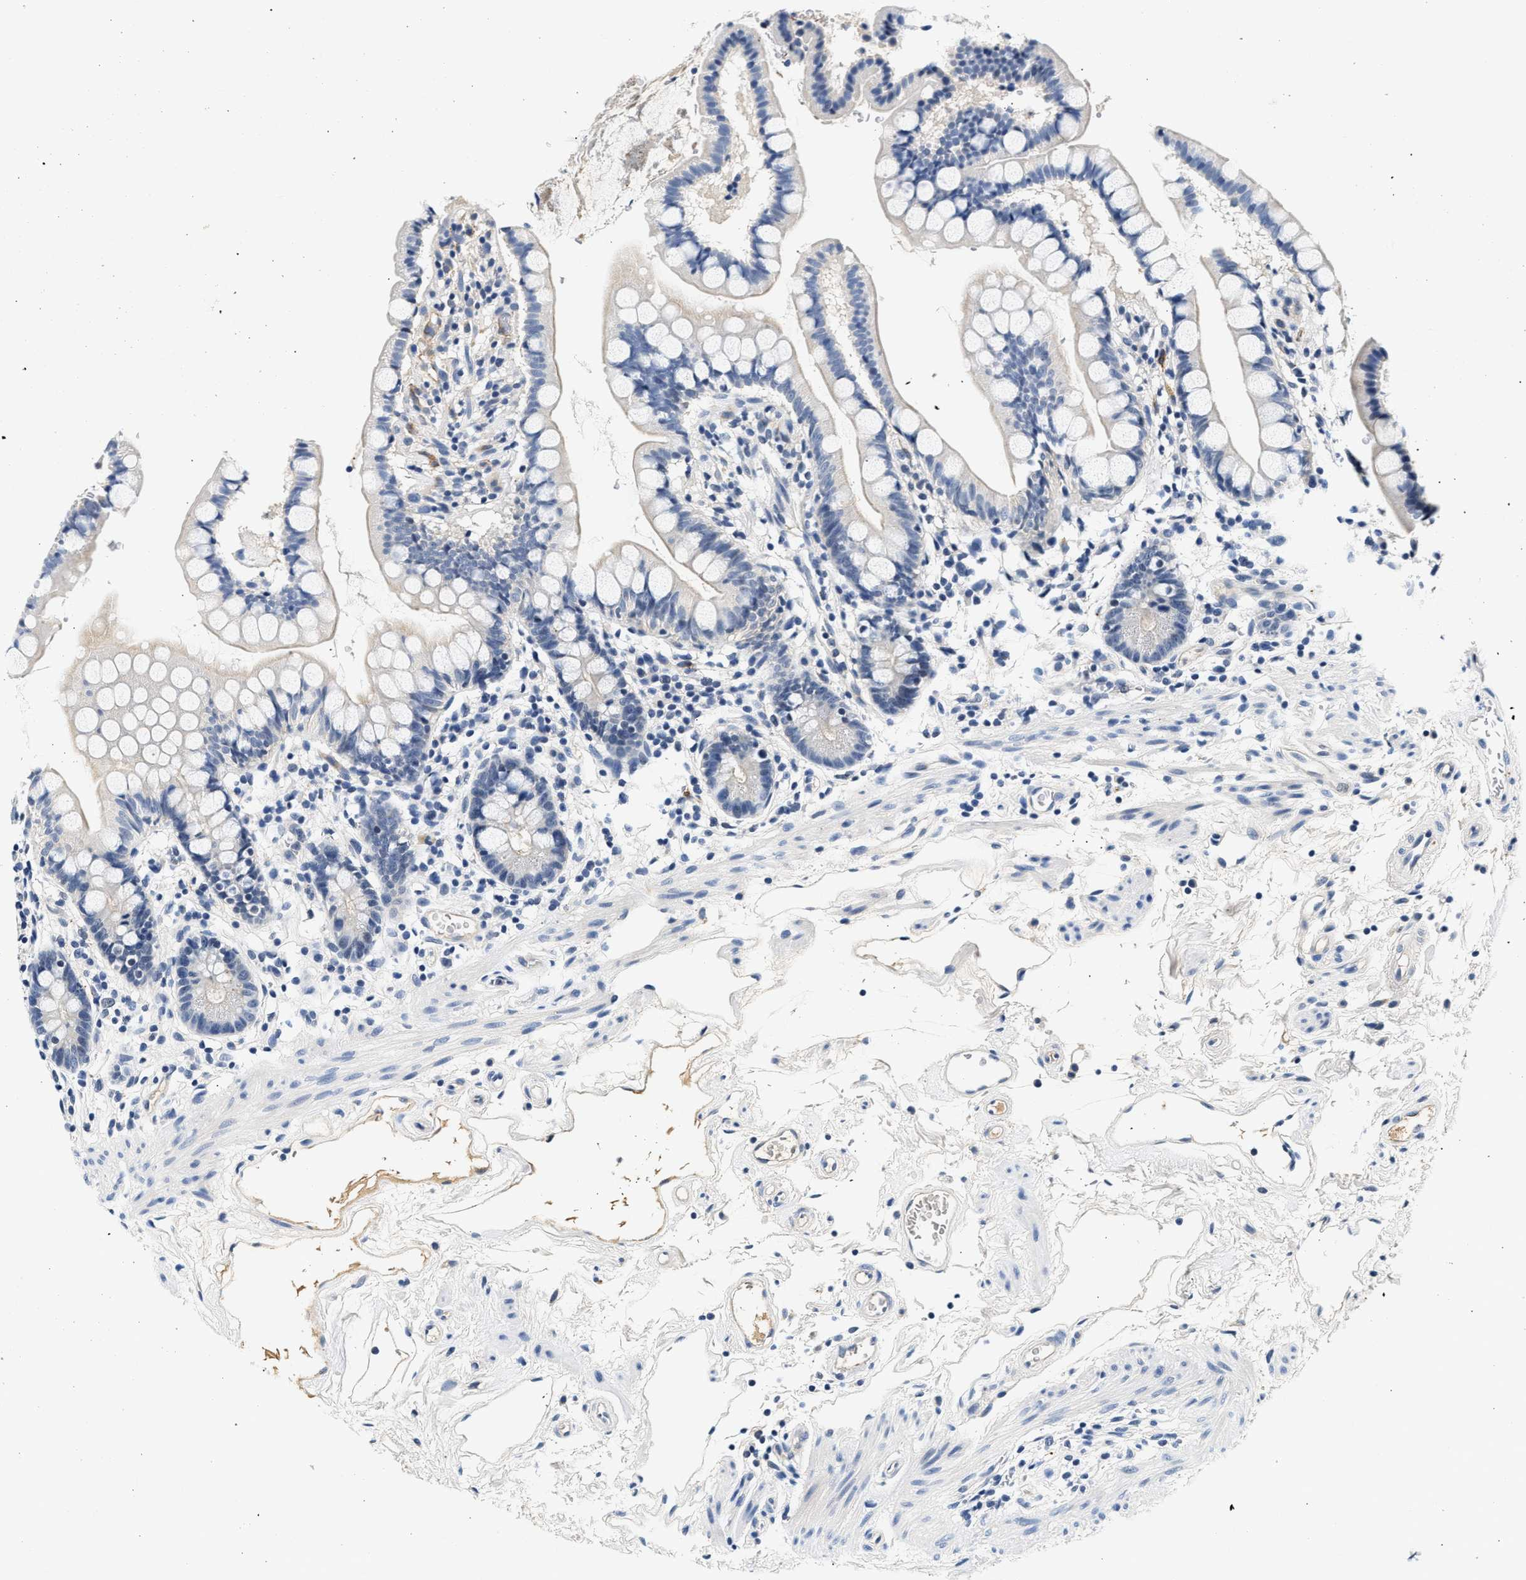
{"staining": {"intensity": "negative", "quantity": "none", "location": "none"}, "tissue": "small intestine", "cell_type": "Glandular cells", "image_type": "normal", "snomed": [{"axis": "morphology", "description": "Normal tissue, NOS"}, {"axis": "topography", "description": "Small intestine"}], "caption": "Immunohistochemistry photomicrograph of benign small intestine: small intestine stained with DAB demonstrates no significant protein positivity in glandular cells.", "gene": "MED22", "patient": {"sex": "female", "age": 84}}